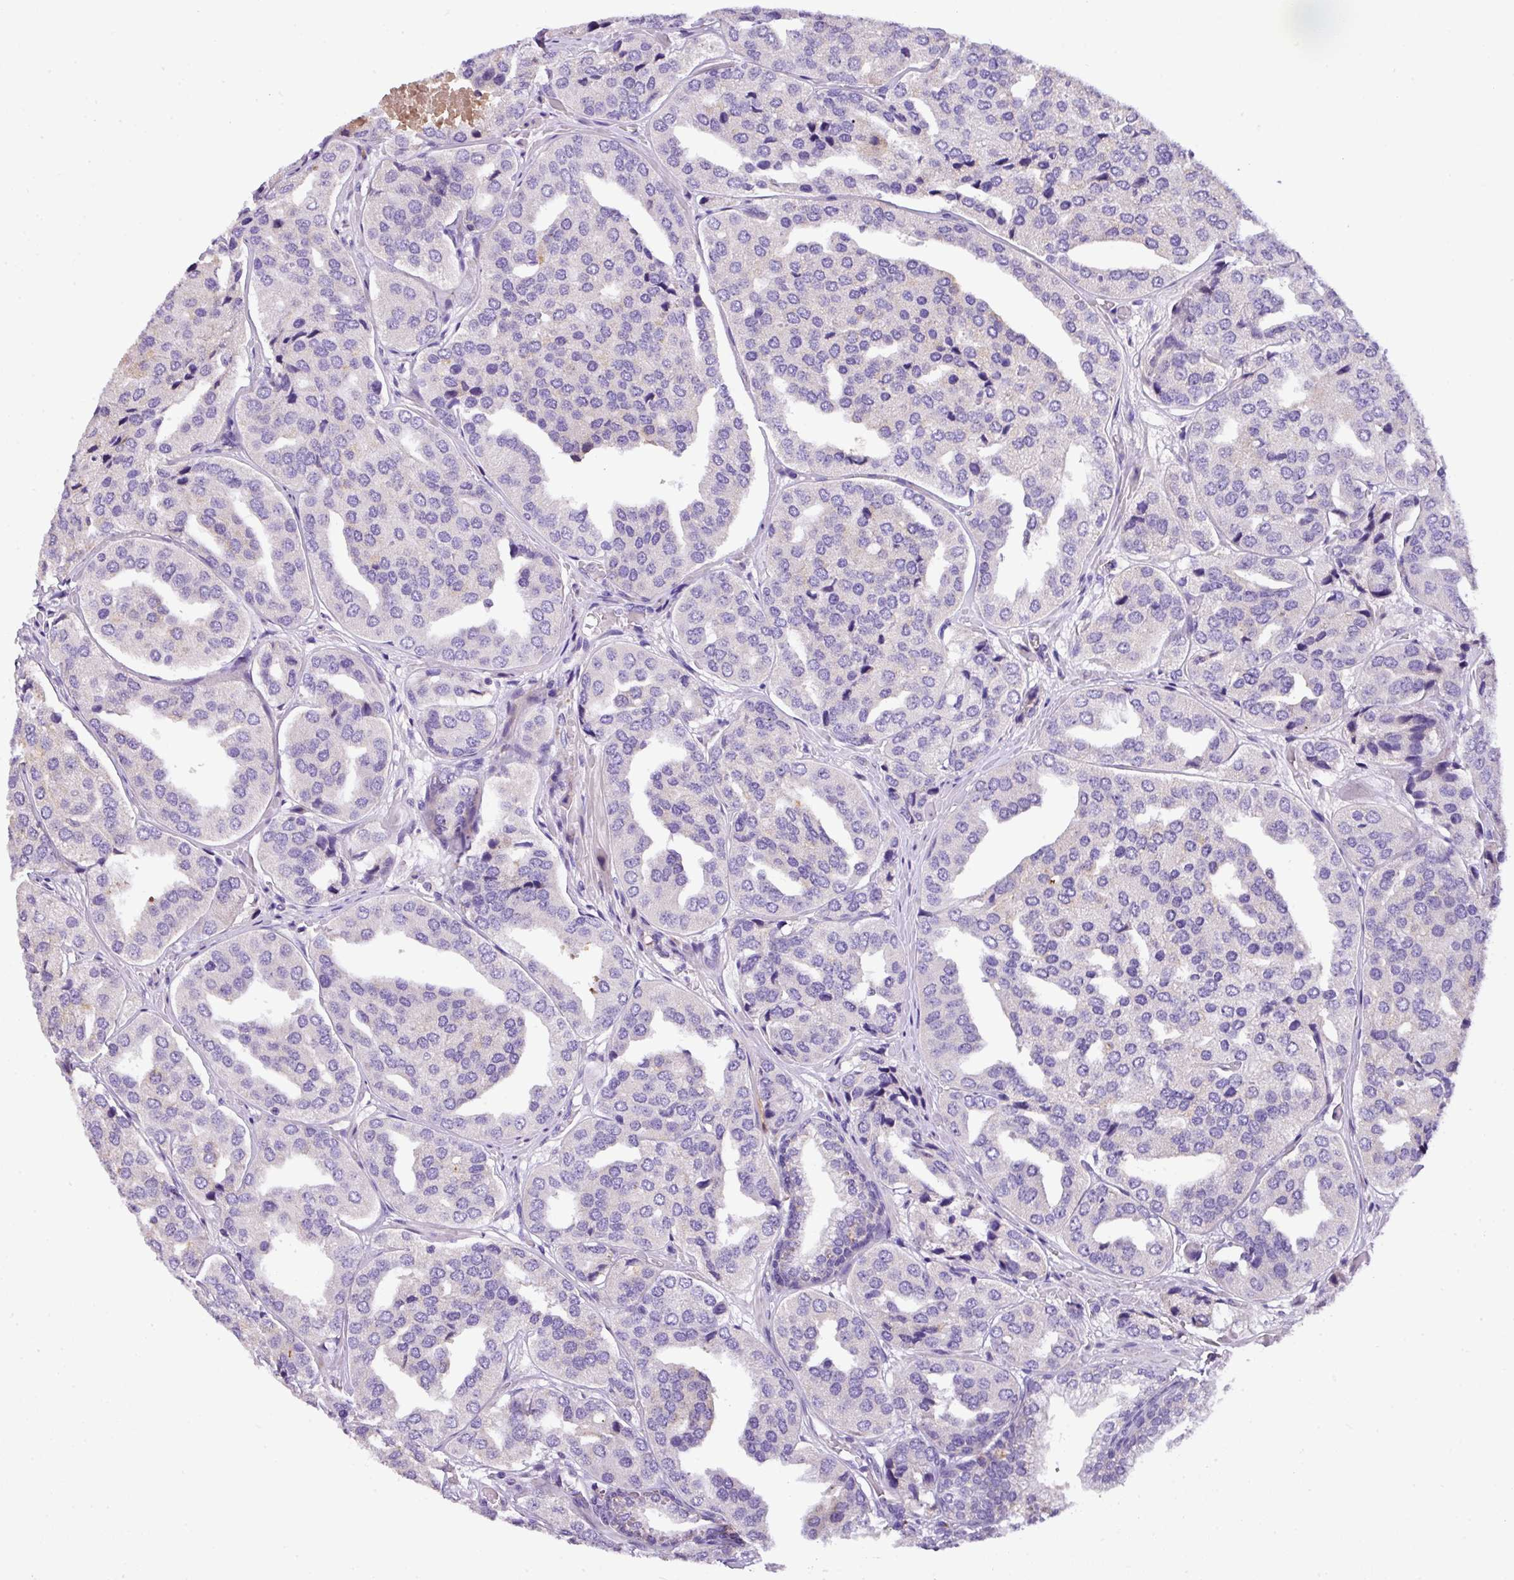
{"staining": {"intensity": "negative", "quantity": "none", "location": "none"}, "tissue": "prostate cancer", "cell_type": "Tumor cells", "image_type": "cancer", "snomed": [{"axis": "morphology", "description": "Adenocarcinoma, High grade"}, {"axis": "topography", "description": "Prostate"}], "caption": "High power microscopy image of an IHC photomicrograph of high-grade adenocarcinoma (prostate), revealing no significant positivity in tumor cells.", "gene": "ANXA2R", "patient": {"sex": "male", "age": 63}}